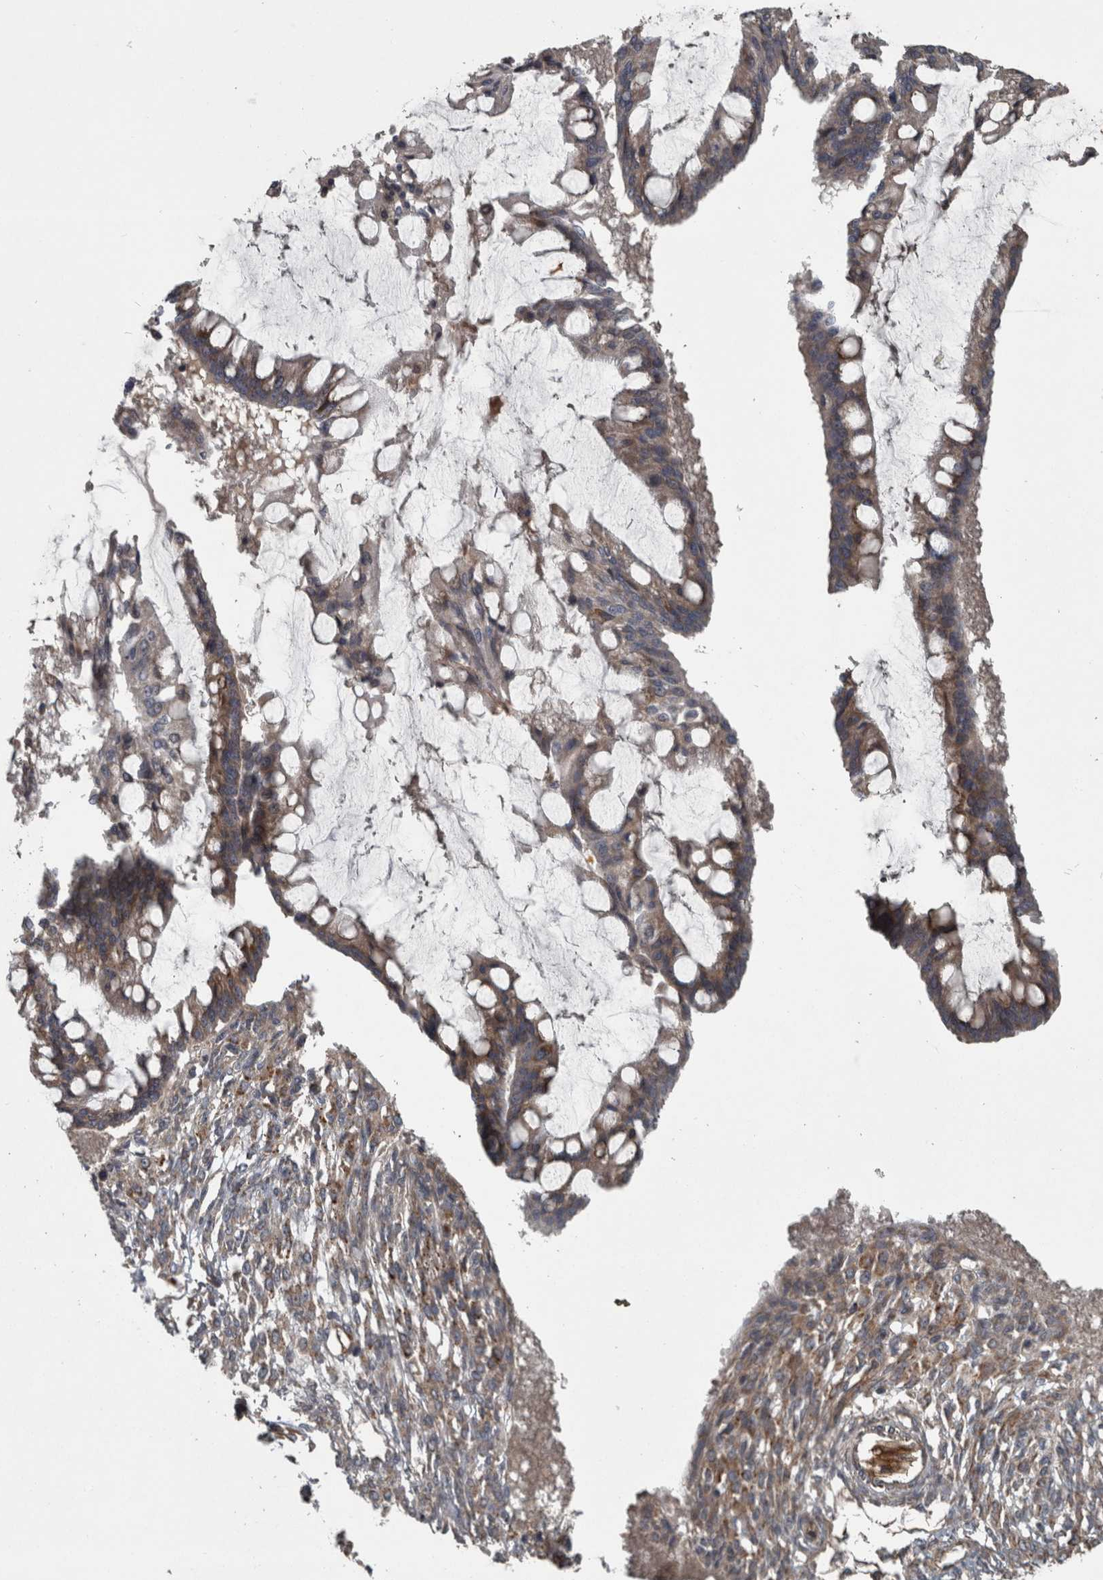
{"staining": {"intensity": "weak", "quantity": ">75%", "location": "cytoplasmic/membranous"}, "tissue": "ovarian cancer", "cell_type": "Tumor cells", "image_type": "cancer", "snomed": [{"axis": "morphology", "description": "Cystadenocarcinoma, mucinous, NOS"}, {"axis": "topography", "description": "Ovary"}], "caption": "Protein staining by immunohistochemistry exhibits weak cytoplasmic/membranous expression in approximately >75% of tumor cells in ovarian mucinous cystadenocarcinoma.", "gene": "EXOC8", "patient": {"sex": "female", "age": 73}}